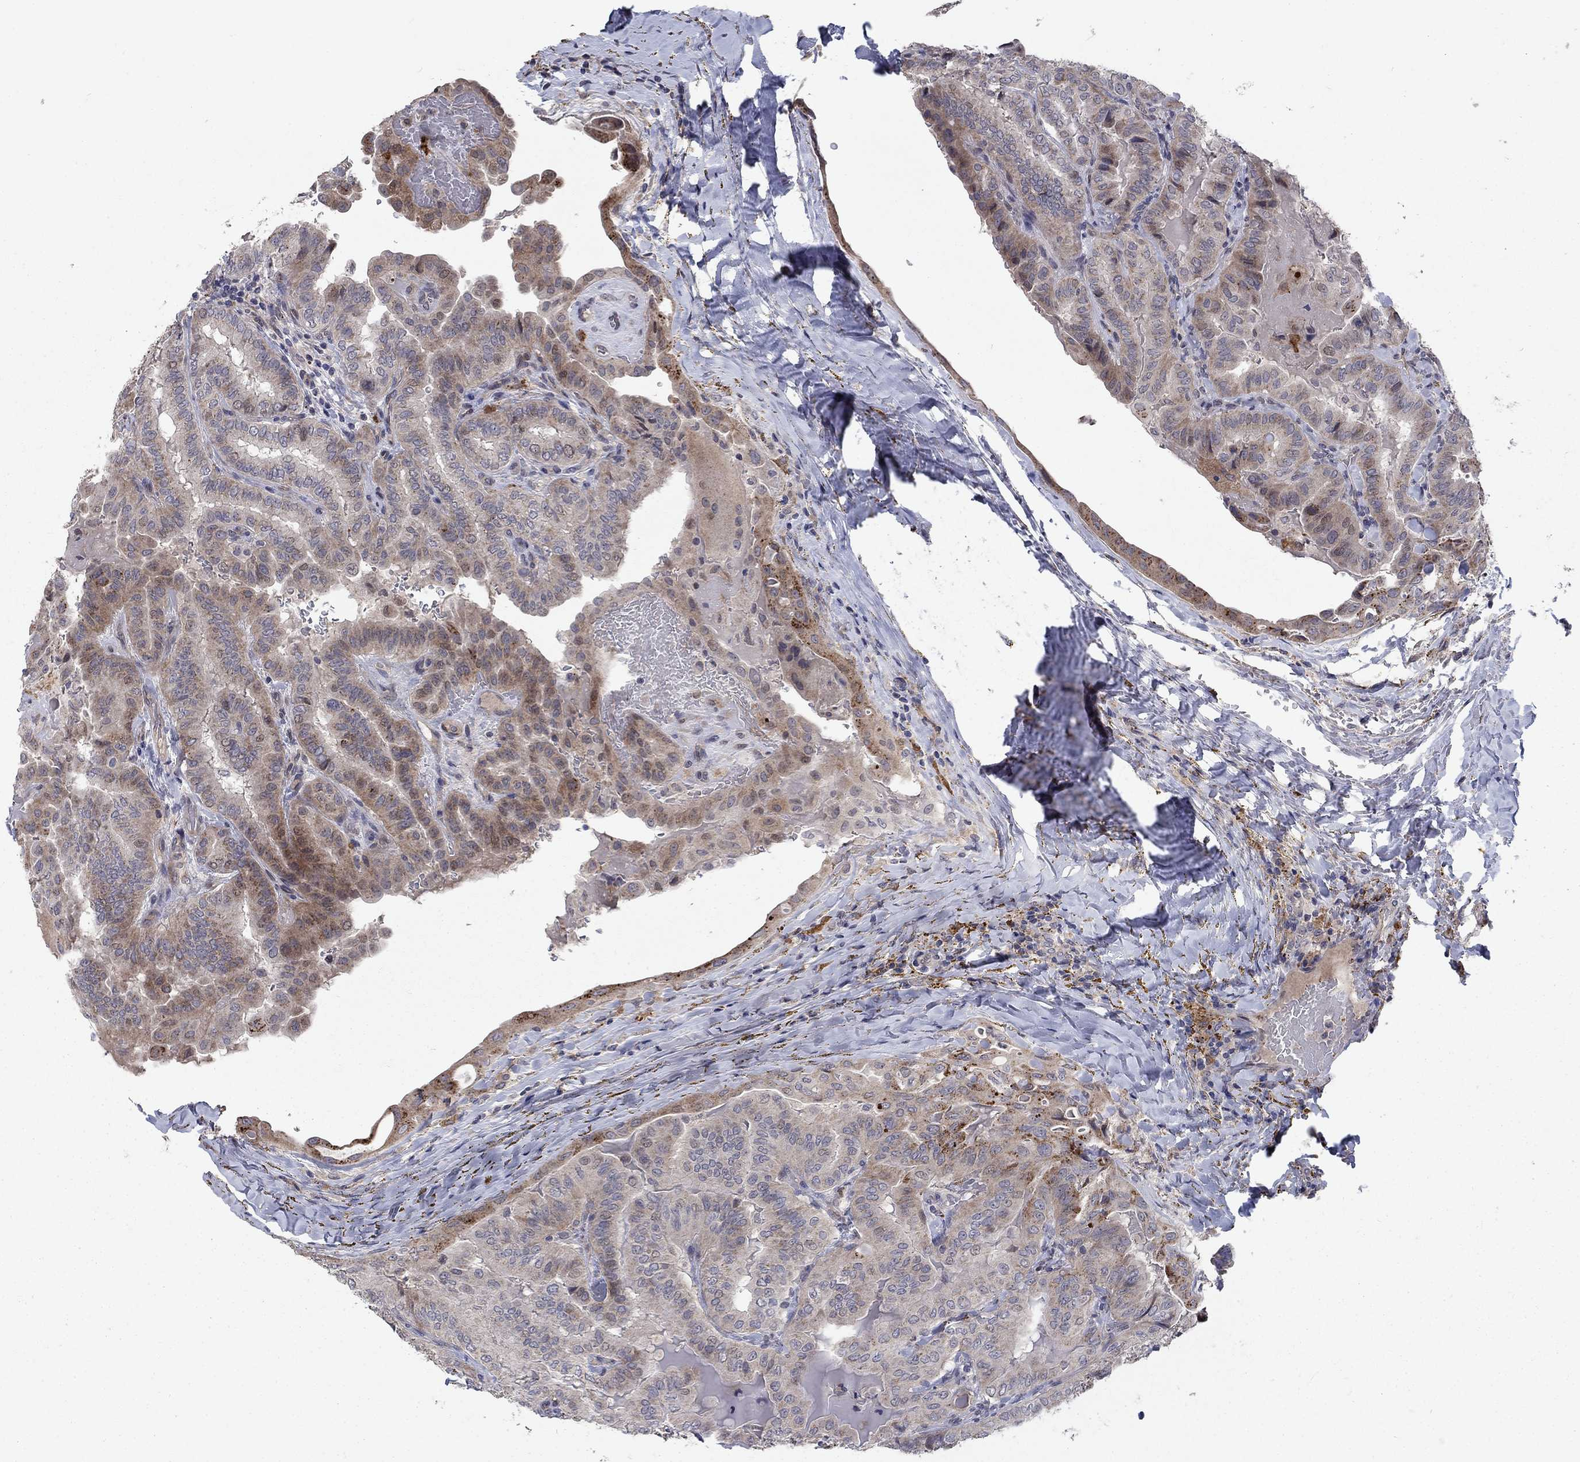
{"staining": {"intensity": "moderate", "quantity": "<25%", "location": "cytoplasmic/membranous"}, "tissue": "thyroid cancer", "cell_type": "Tumor cells", "image_type": "cancer", "snomed": [{"axis": "morphology", "description": "Papillary adenocarcinoma, NOS"}, {"axis": "topography", "description": "Thyroid gland"}], "caption": "This micrograph exhibits papillary adenocarcinoma (thyroid) stained with IHC to label a protein in brown. The cytoplasmic/membranous of tumor cells show moderate positivity for the protein. Nuclei are counter-stained blue.", "gene": "FAM3B", "patient": {"sex": "female", "age": 68}}